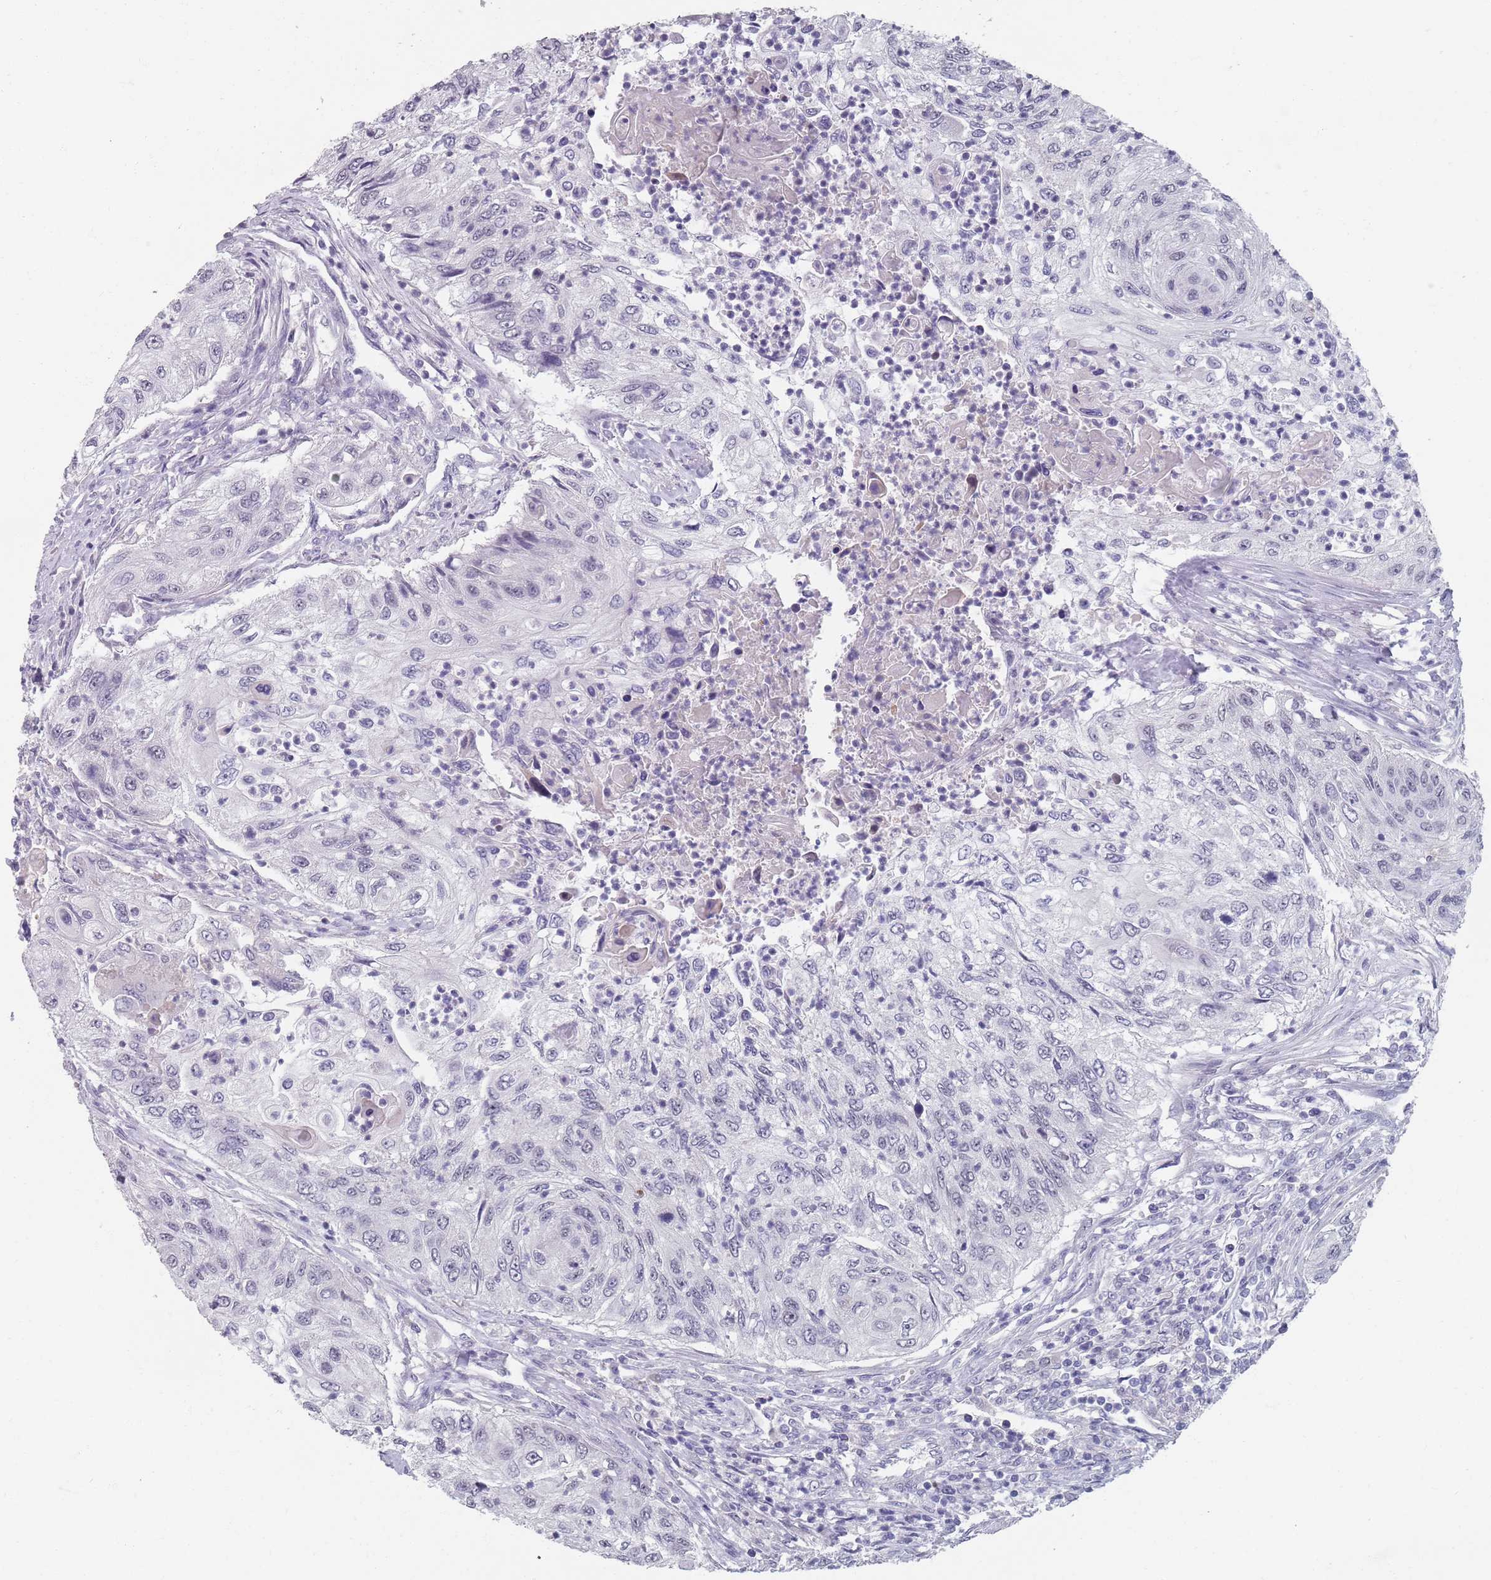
{"staining": {"intensity": "negative", "quantity": "none", "location": "none"}, "tissue": "urothelial cancer", "cell_type": "Tumor cells", "image_type": "cancer", "snomed": [{"axis": "morphology", "description": "Urothelial carcinoma, High grade"}, {"axis": "topography", "description": "Urinary bladder"}], "caption": "This is a micrograph of immunohistochemistry (IHC) staining of urothelial cancer, which shows no positivity in tumor cells. (Brightfield microscopy of DAB (3,3'-diaminobenzidine) immunohistochemistry (IHC) at high magnification).", "gene": "SAMD1", "patient": {"sex": "female", "age": 60}}